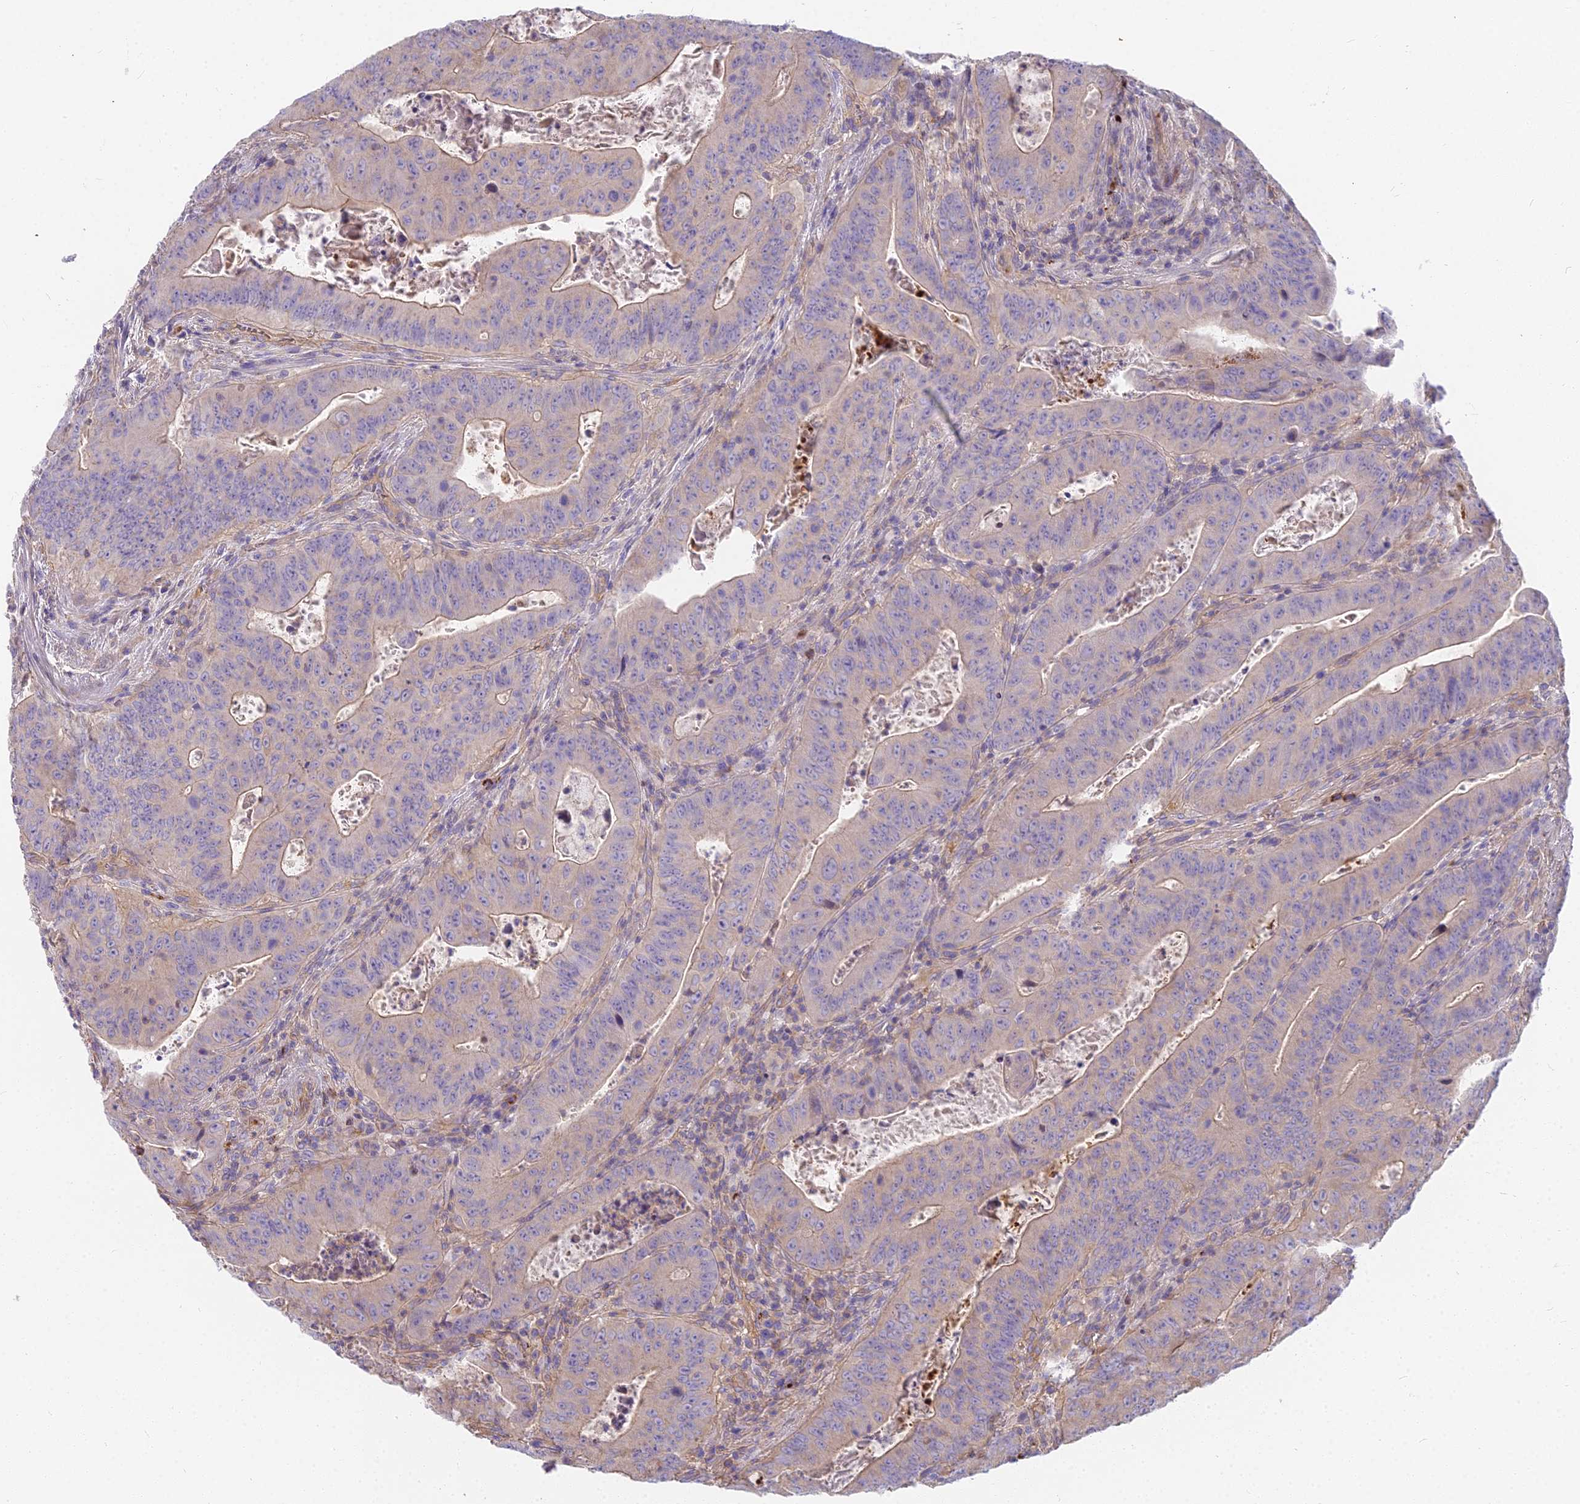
{"staining": {"intensity": "weak", "quantity": "<25%", "location": "cytoplasmic/membranous"}, "tissue": "colorectal cancer", "cell_type": "Tumor cells", "image_type": "cancer", "snomed": [{"axis": "morphology", "description": "Adenocarcinoma, NOS"}, {"axis": "topography", "description": "Rectum"}], "caption": "There is no significant staining in tumor cells of colorectal cancer. (Brightfield microscopy of DAB (3,3'-diaminobenzidine) immunohistochemistry at high magnification).", "gene": "HLA-DOA", "patient": {"sex": "female", "age": 75}}